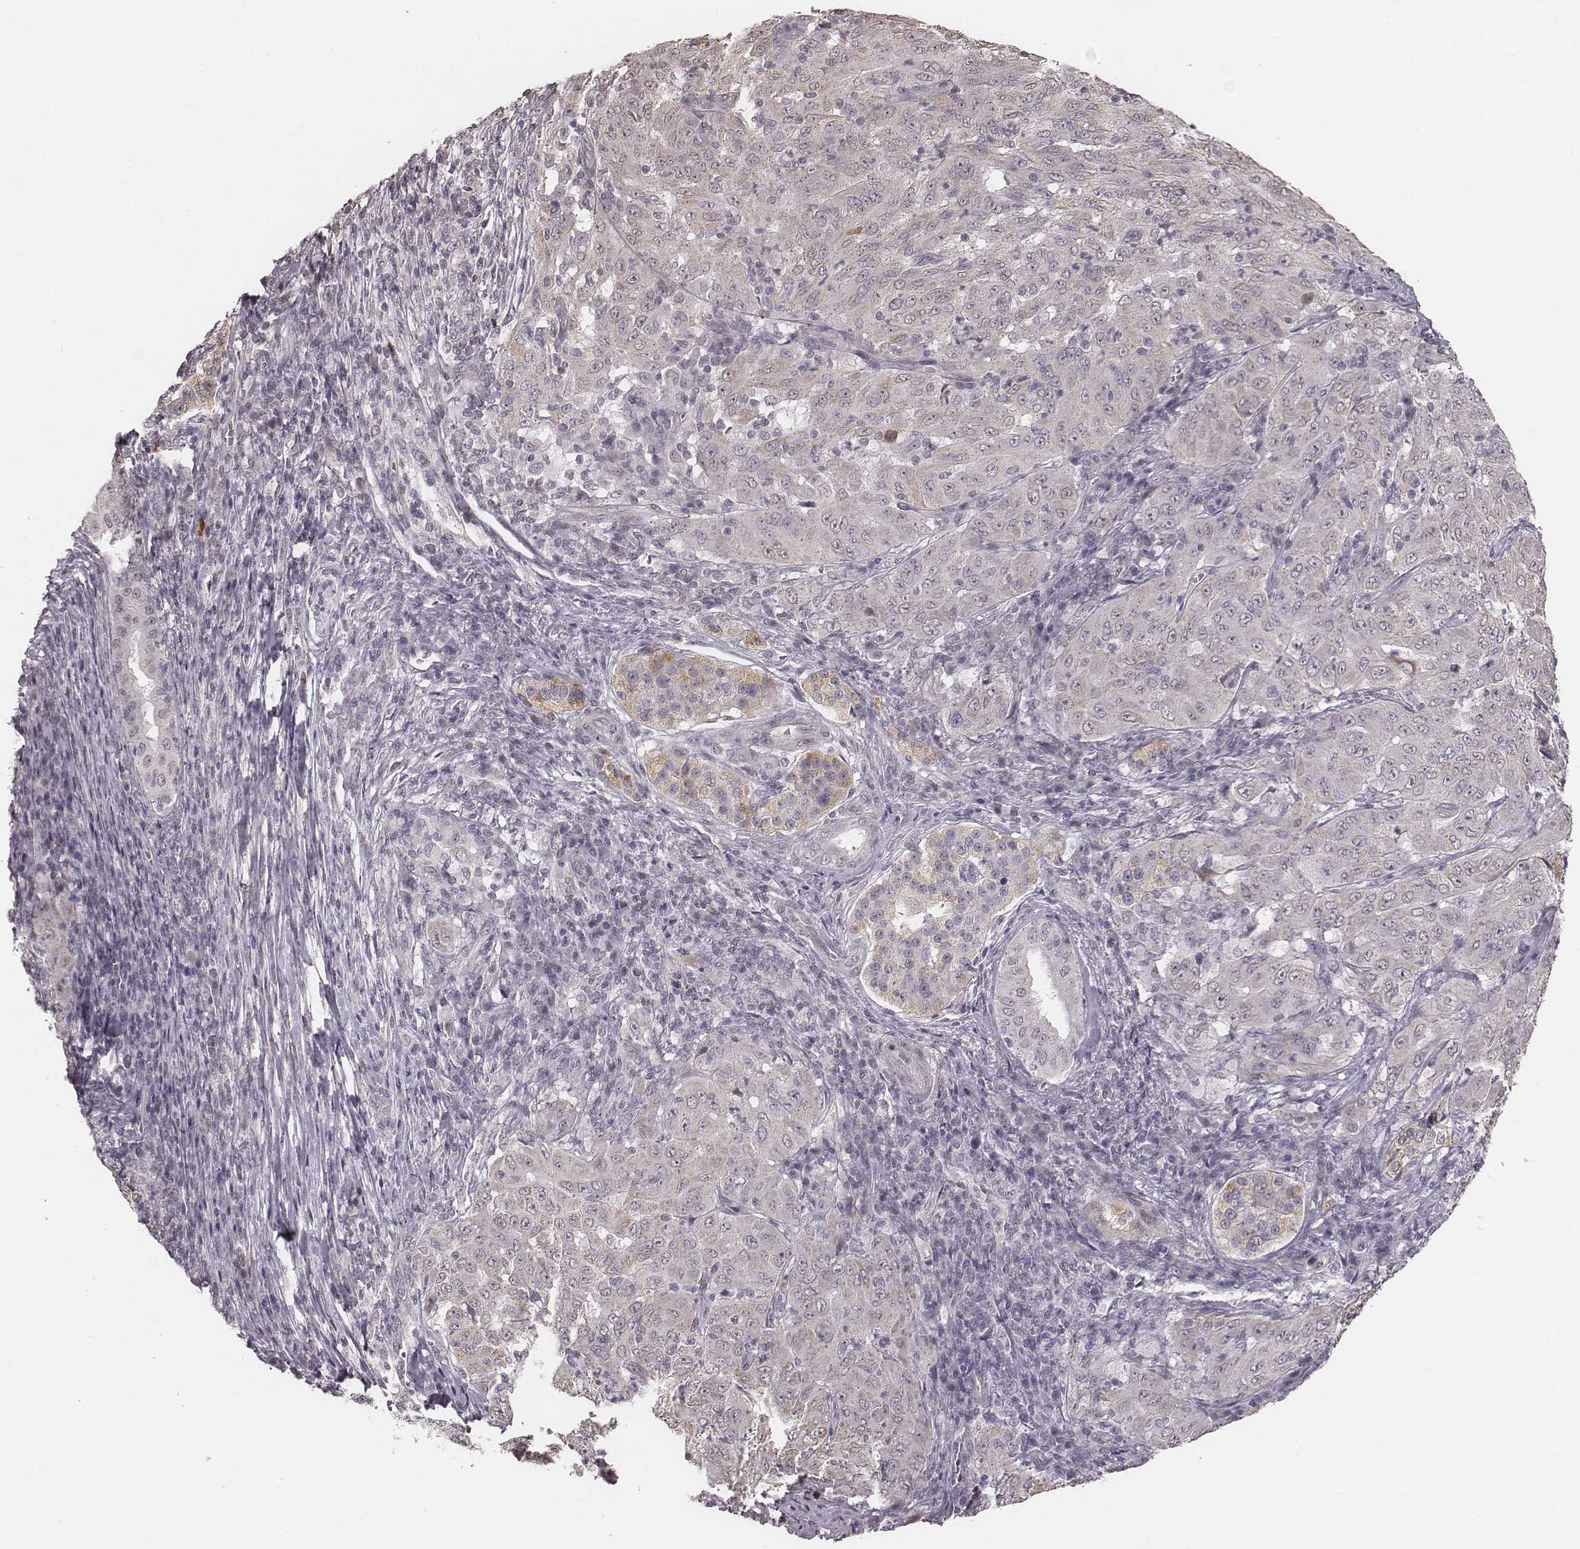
{"staining": {"intensity": "negative", "quantity": "none", "location": "none"}, "tissue": "pancreatic cancer", "cell_type": "Tumor cells", "image_type": "cancer", "snomed": [{"axis": "morphology", "description": "Adenocarcinoma, NOS"}, {"axis": "topography", "description": "Pancreas"}], "caption": "This histopathology image is of pancreatic adenocarcinoma stained with immunohistochemistry to label a protein in brown with the nuclei are counter-stained blue. There is no positivity in tumor cells.", "gene": "SLC7A4", "patient": {"sex": "male", "age": 63}}